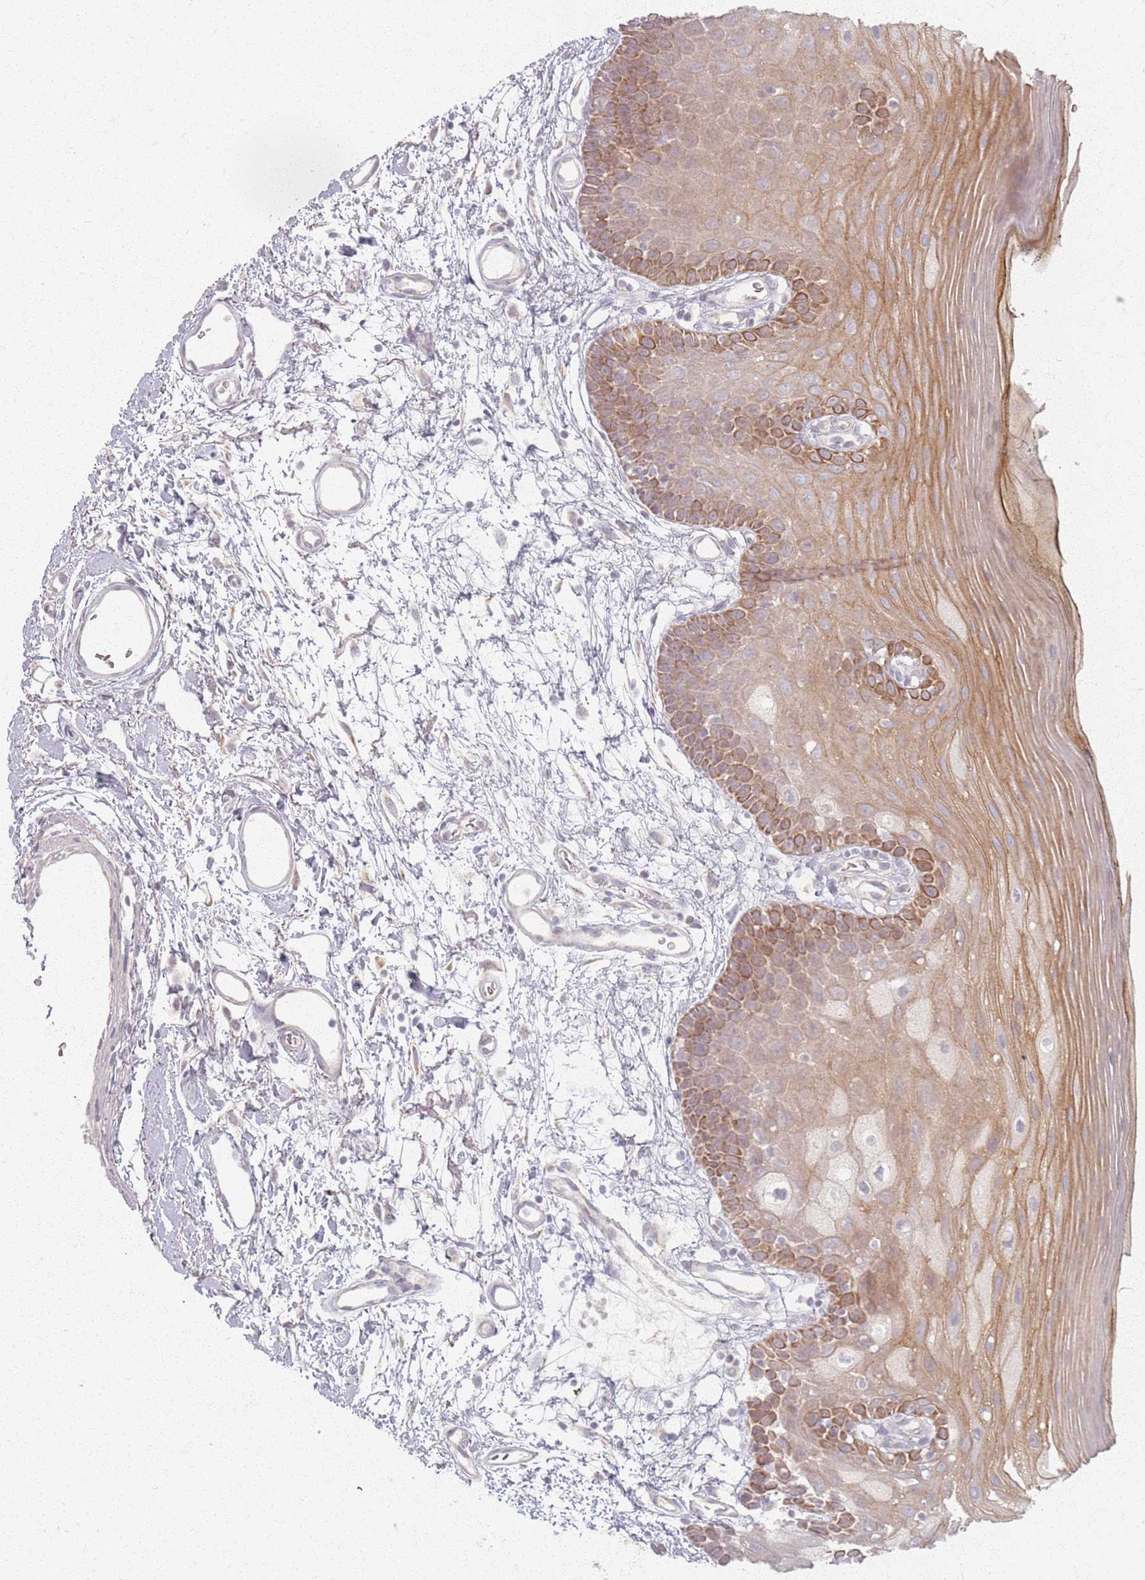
{"staining": {"intensity": "moderate", "quantity": ">75%", "location": "cytoplasmic/membranous"}, "tissue": "oral mucosa", "cell_type": "Squamous epithelial cells", "image_type": "normal", "snomed": [{"axis": "morphology", "description": "Normal tissue, NOS"}, {"axis": "topography", "description": "Oral tissue"}, {"axis": "topography", "description": "Tounge, NOS"}], "caption": "IHC image of benign human oral mucosa stained for a protein (brown), which reveals medium levels of moderate cytoplasmic/membranous expression in about >75% of squamous epithelial cells.", "gene": "PKD2L2", "patient": {"sex": "female", "age": 81}}